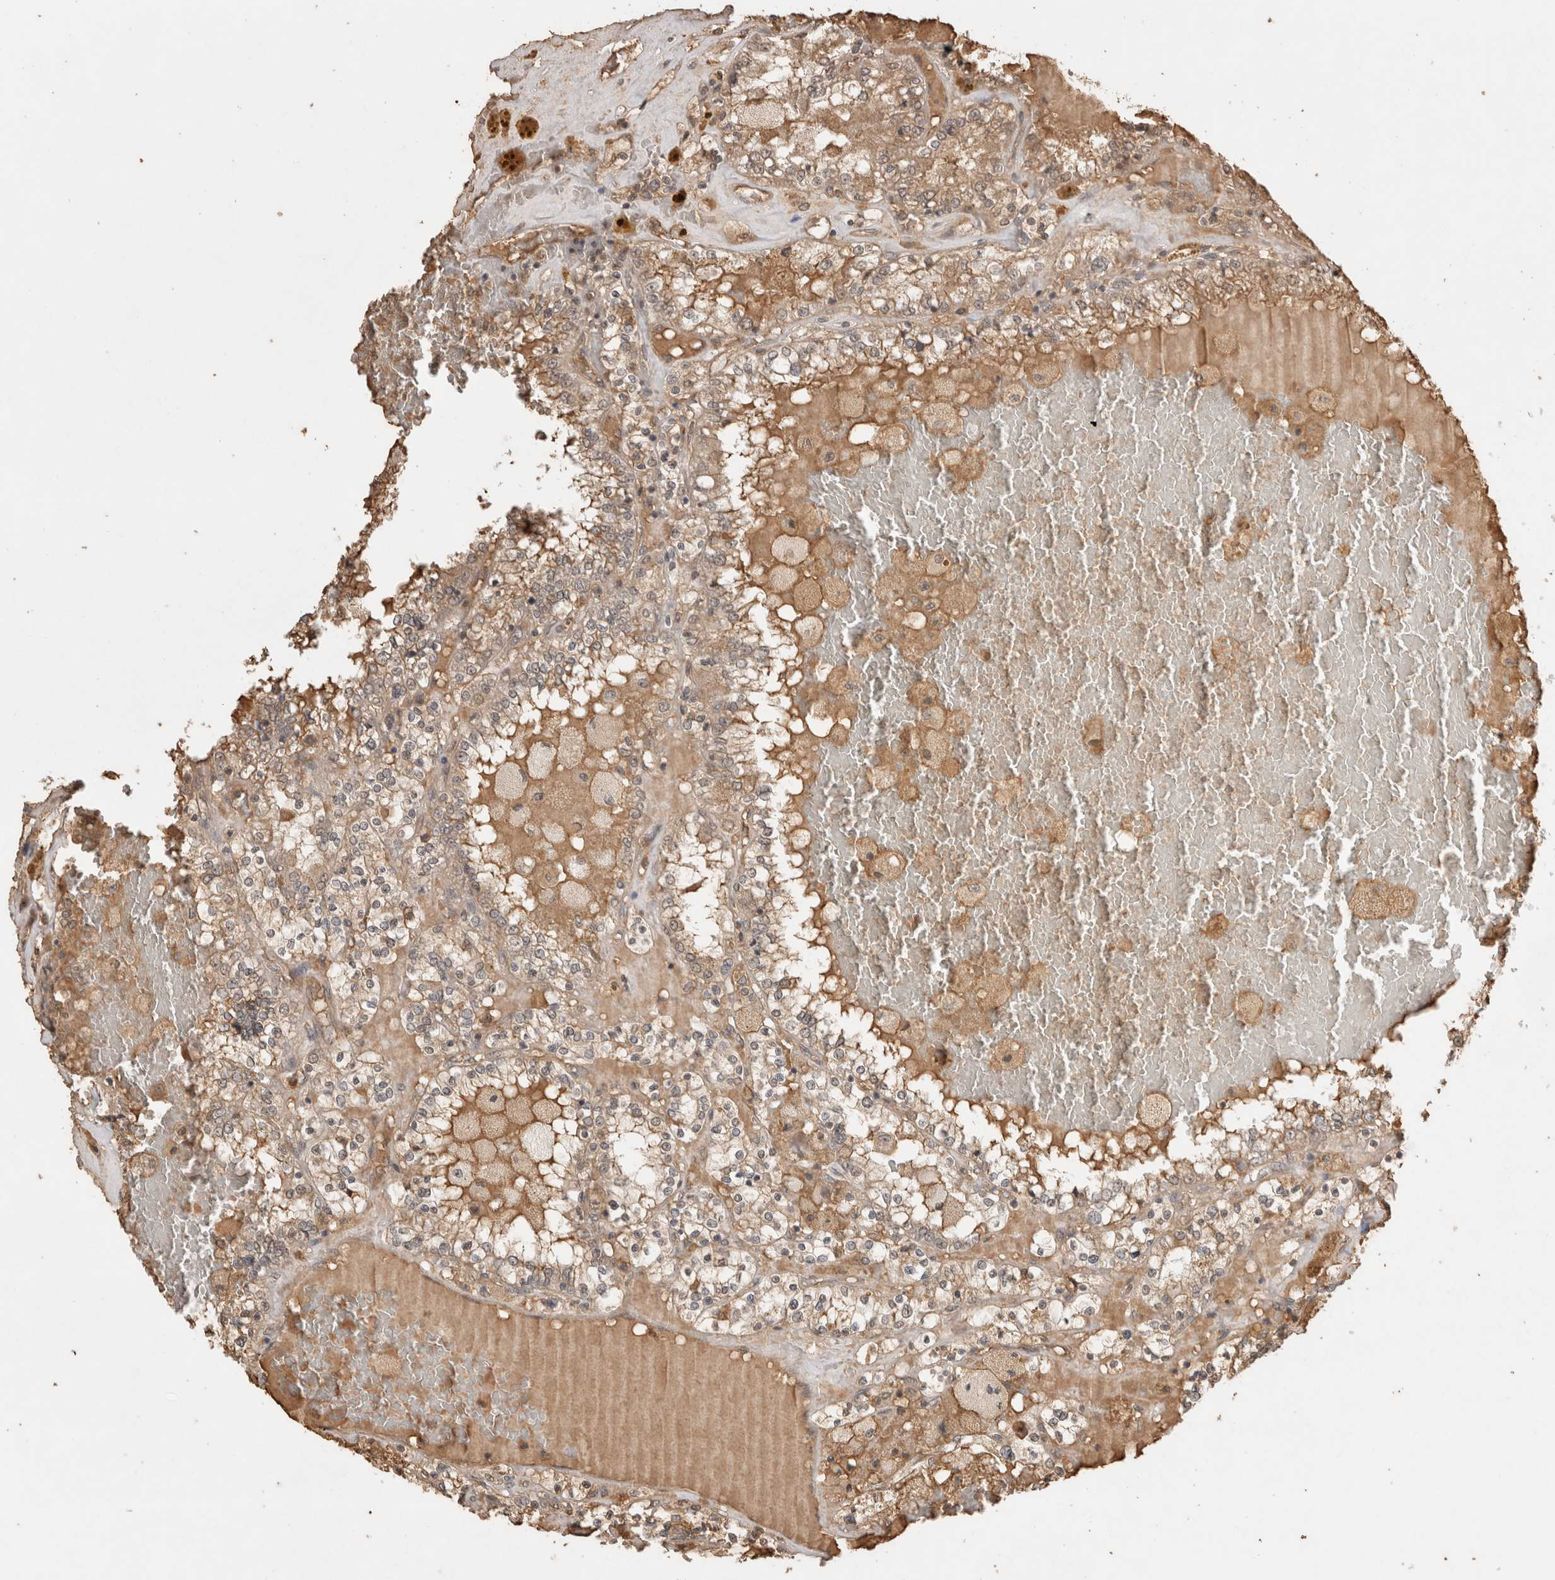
{"staining": {"intensity": "weak", "quantity": ">75%", "location": "cytoplasmic/membranous"}, "tissue": "renal cancer", "cell_type": "Tumor cells", "image_type": "cancer", "snomed": [{"axis": "morphology", "description": "Adenocarcinoma, NOS"}, {"axis": "topography", "description": "Kidney"}], "caption": "Human renal cancer stained for a protein (brown) exhibits weak cytoplasmic/membranous positive staining in approximately >75% of tumor cells.", "gene": "PRMT3", "patient": {"sex": "female", "age": 56}}